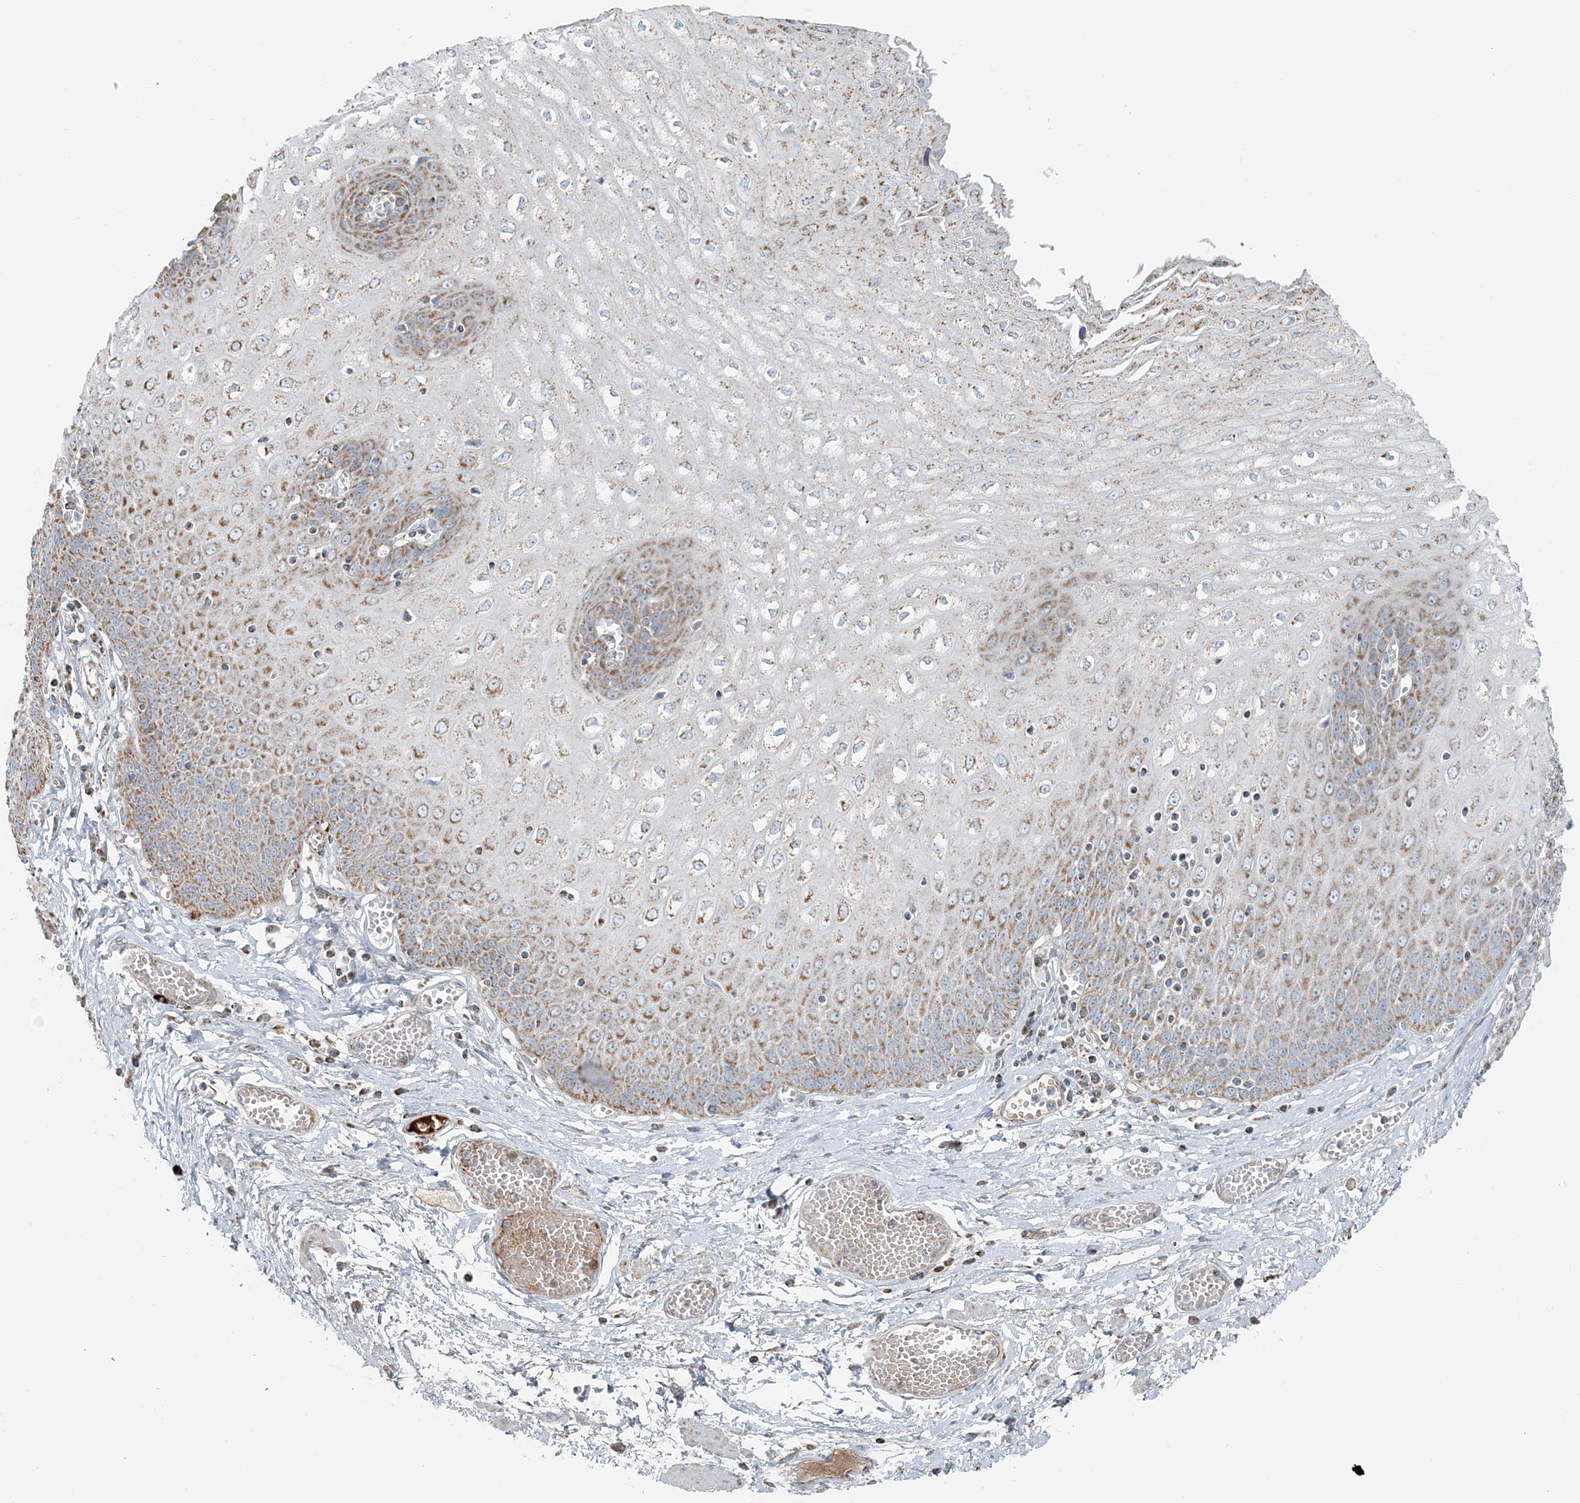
{"staining": {"intensity": "moderate", "quantity": ">75%", "location": "cytoplasmic/membranous"}, "tissue": "esophagus", "cell_type": "Squamous epithelial cells", "image_type": "normal", "snomed": [{"axis": "morphology", "description": "Normal tissue, NOS"}, {"axis": "topography", "description": "Esophagus"}], "caption": "Immunohistochemistry (IHC) (DAB) staining of benign human esophagus displays moderate cytoplasmic/membranous protein staining in approximately >75% of squamous epithelial cells.", "gene": "SLC22A16", "patient": {"sex": "male", "age": 60}}